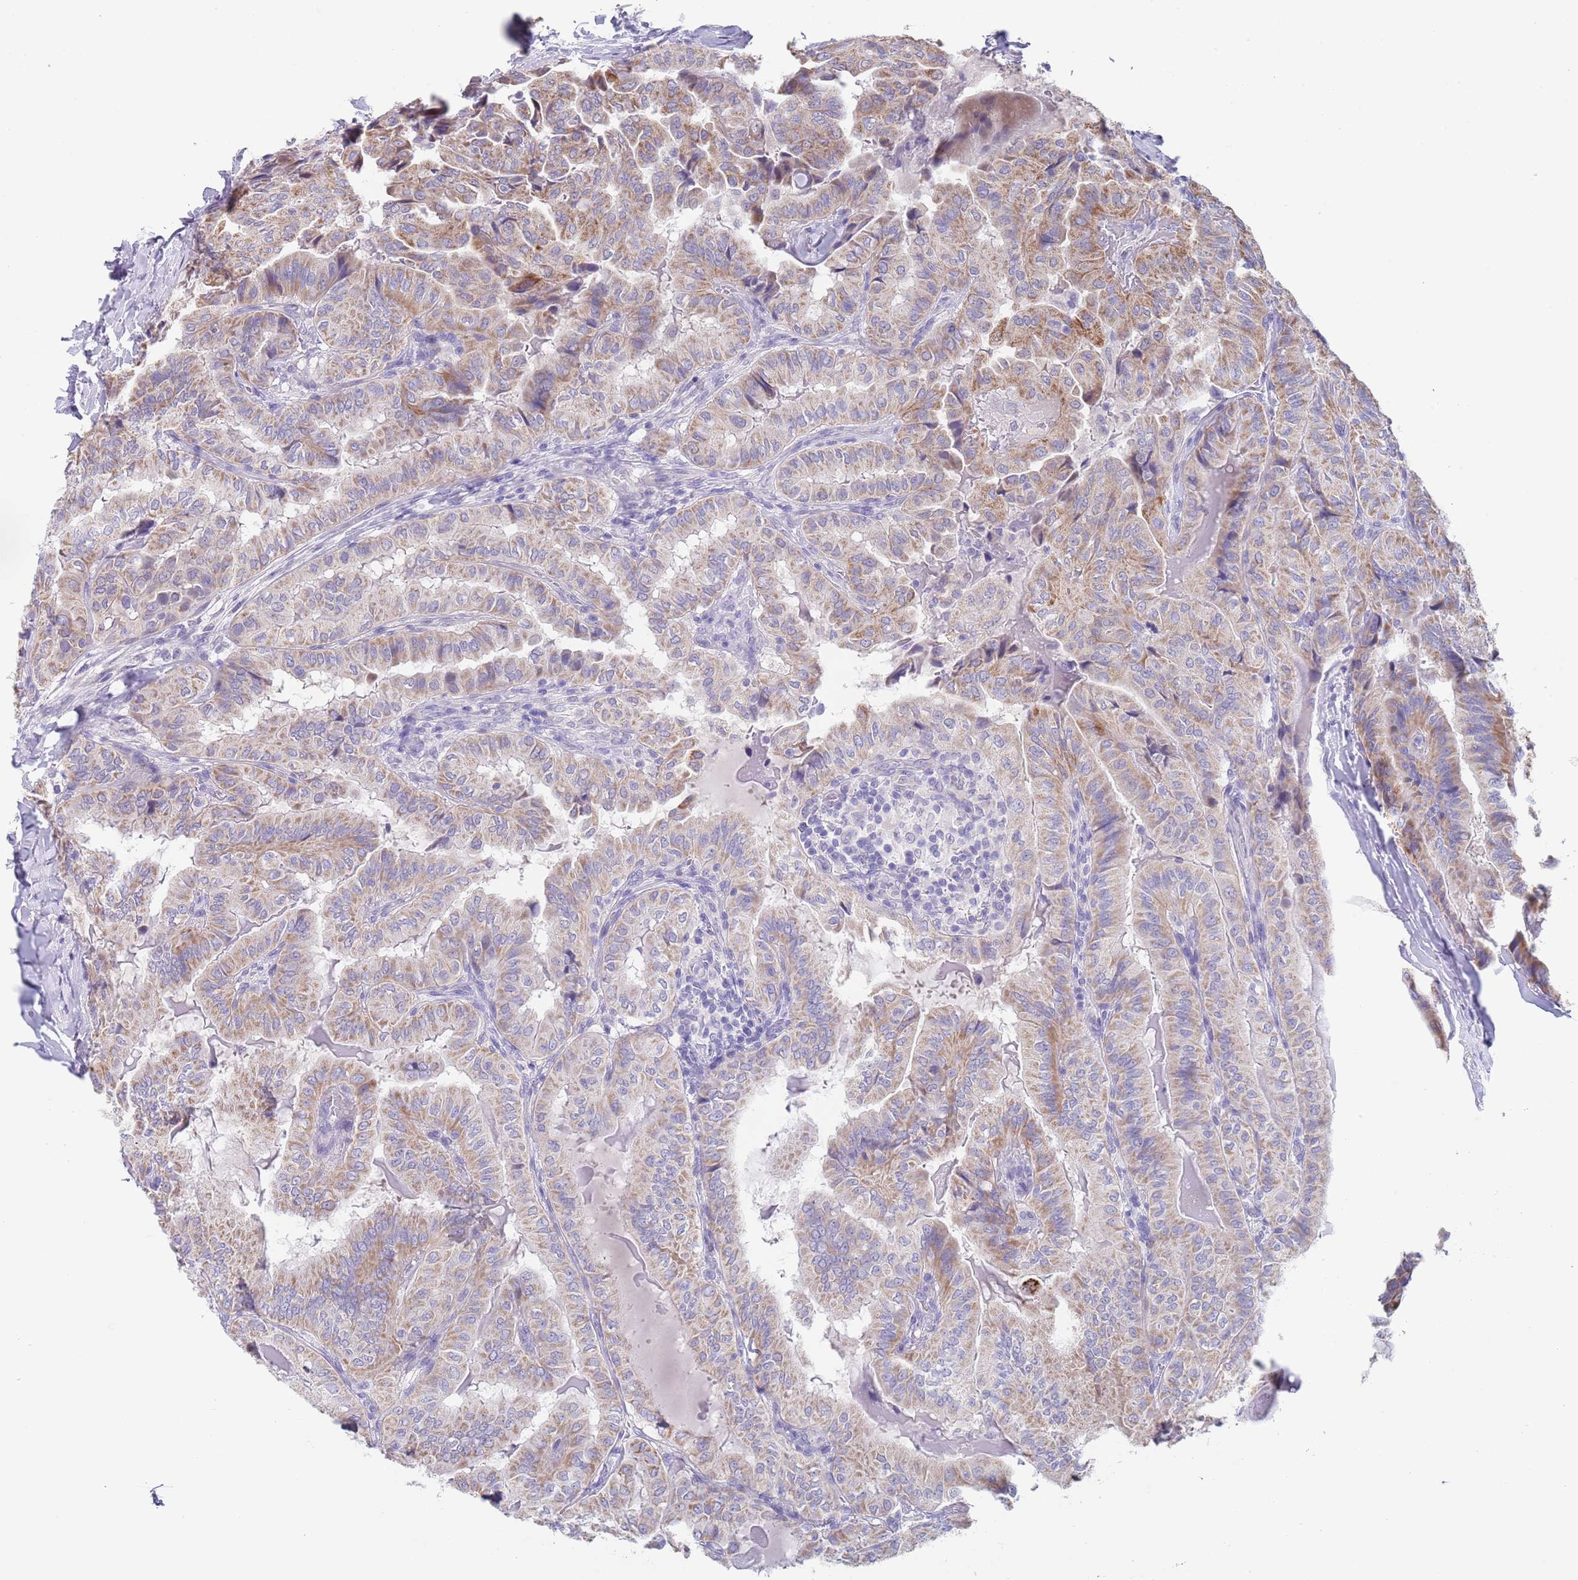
{"staining": {"intensity": "weak", "quantity": "25%-75%", "location": "cytoplasmic/membranous"}, "tissue": "thyroid cancer", "cell_type": "Tumor cells", "image_type": "cancer", "snomed": [{"axis": "morphology", "description": "Papillary adenocarcinoma, NOS"}, {"axis": "topography", "description": "Thyroid gland"}], "caption": "IHC of thyroid papillary adenocarcinoma exhibits low levels of weak cytoplasmic/membranous expression in about 25%-75% of tumor cells.", "gene": "SPIRE2", "patient": {"sex": "female", "age": 68}}